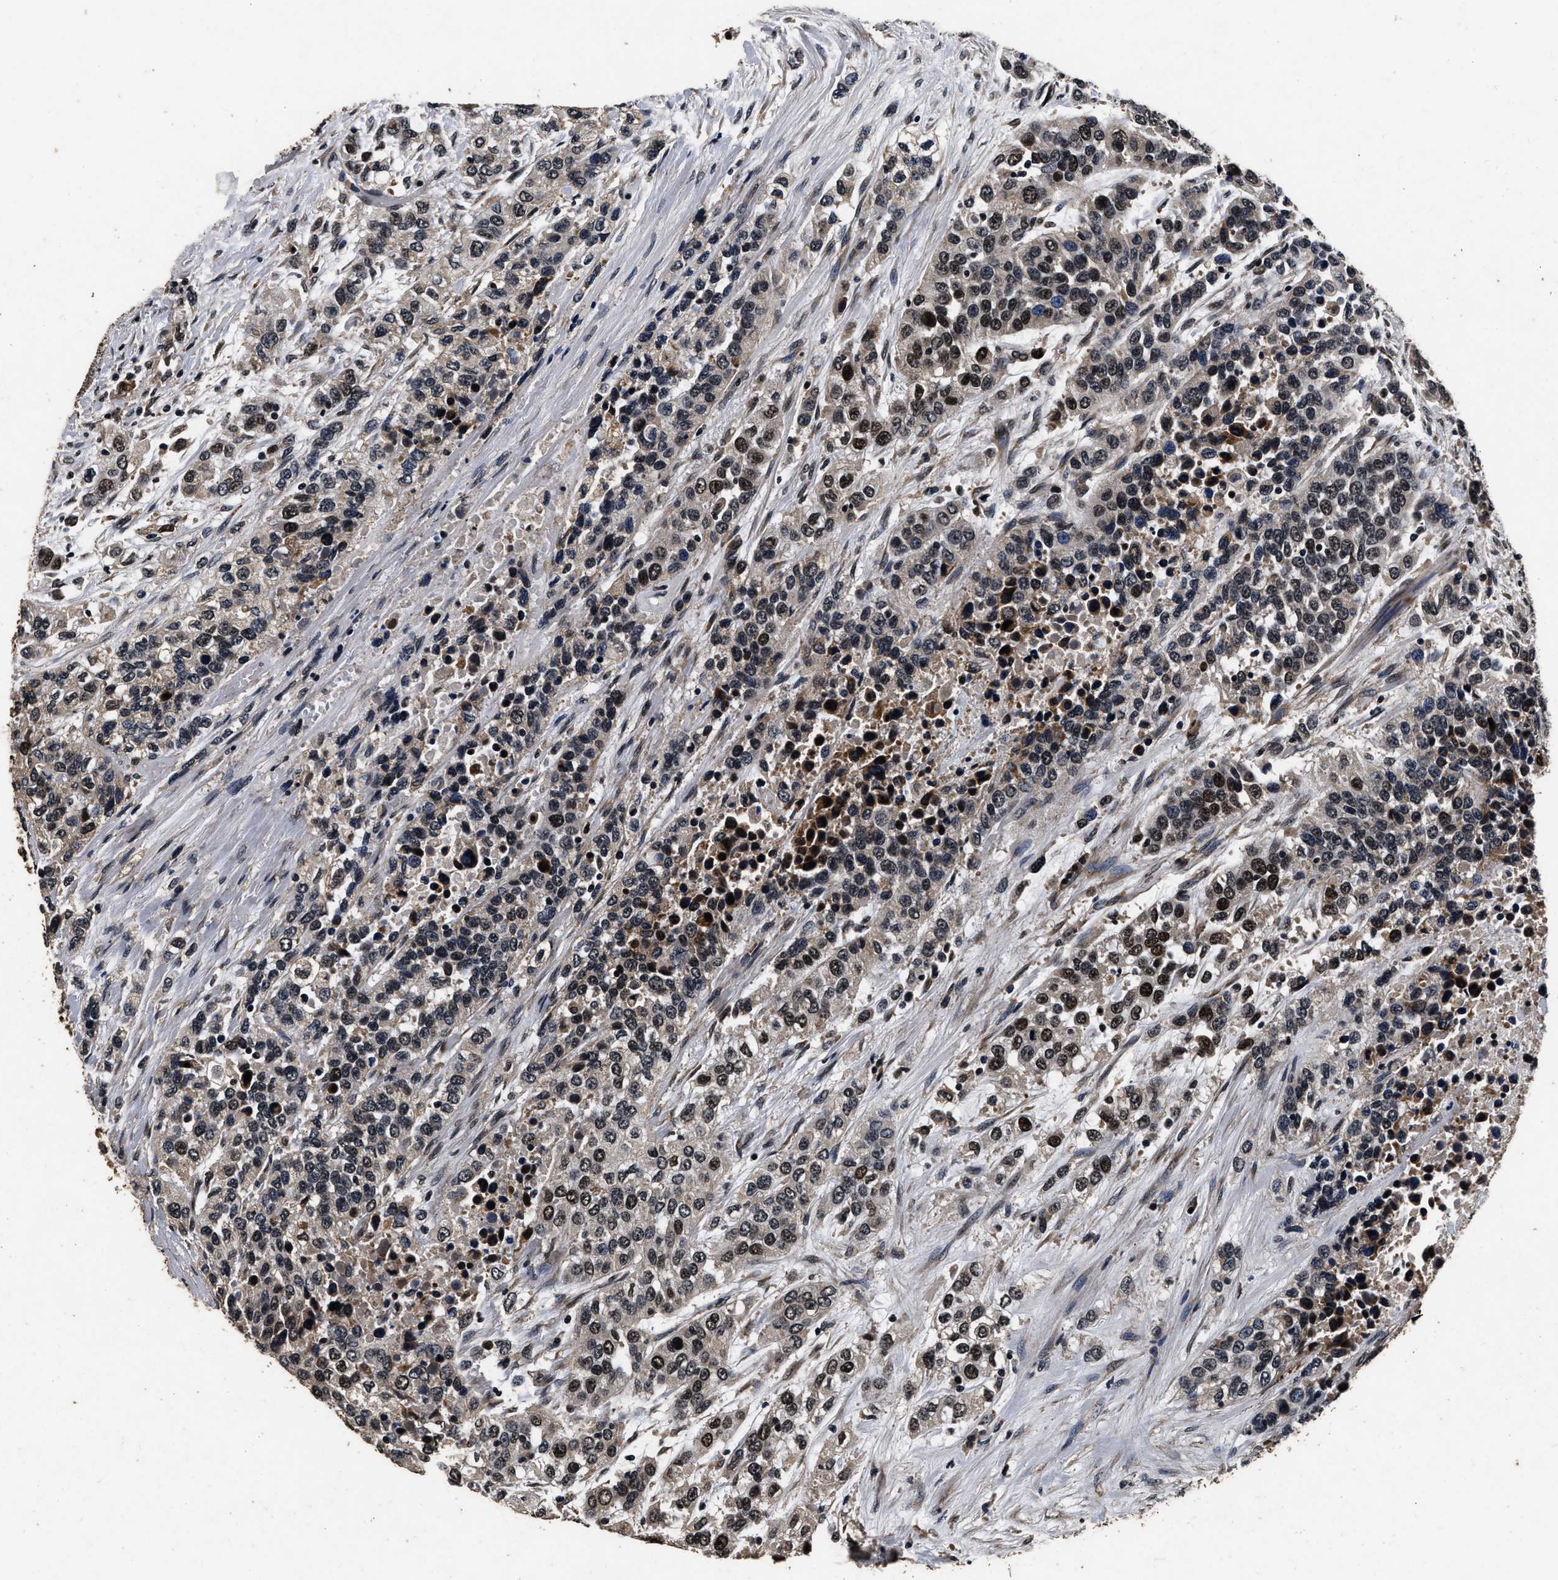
{"staining": {"intensity": "strong", "quantity": "25%-75%", "location": "nuclear"}, "tissue": "urothelial cancer", "cell_type": "Tumor cells", "image_type": "cancer", "snomed": [{"axis": "morphology", "description": "Urothelial carcinoma, High grade"}, {"axis": "topography", "description": "Urinary bladder"}], "caption": "Immunohistochemistry (DAB (3,3'-diaminobenzidine)) staining of urothelial cancer reveals strong nuclear protein expression in approximately 25%-75% of tumor cells.", "gene": "CSTF1", "patient": {"sex": "female", "age": 80}}